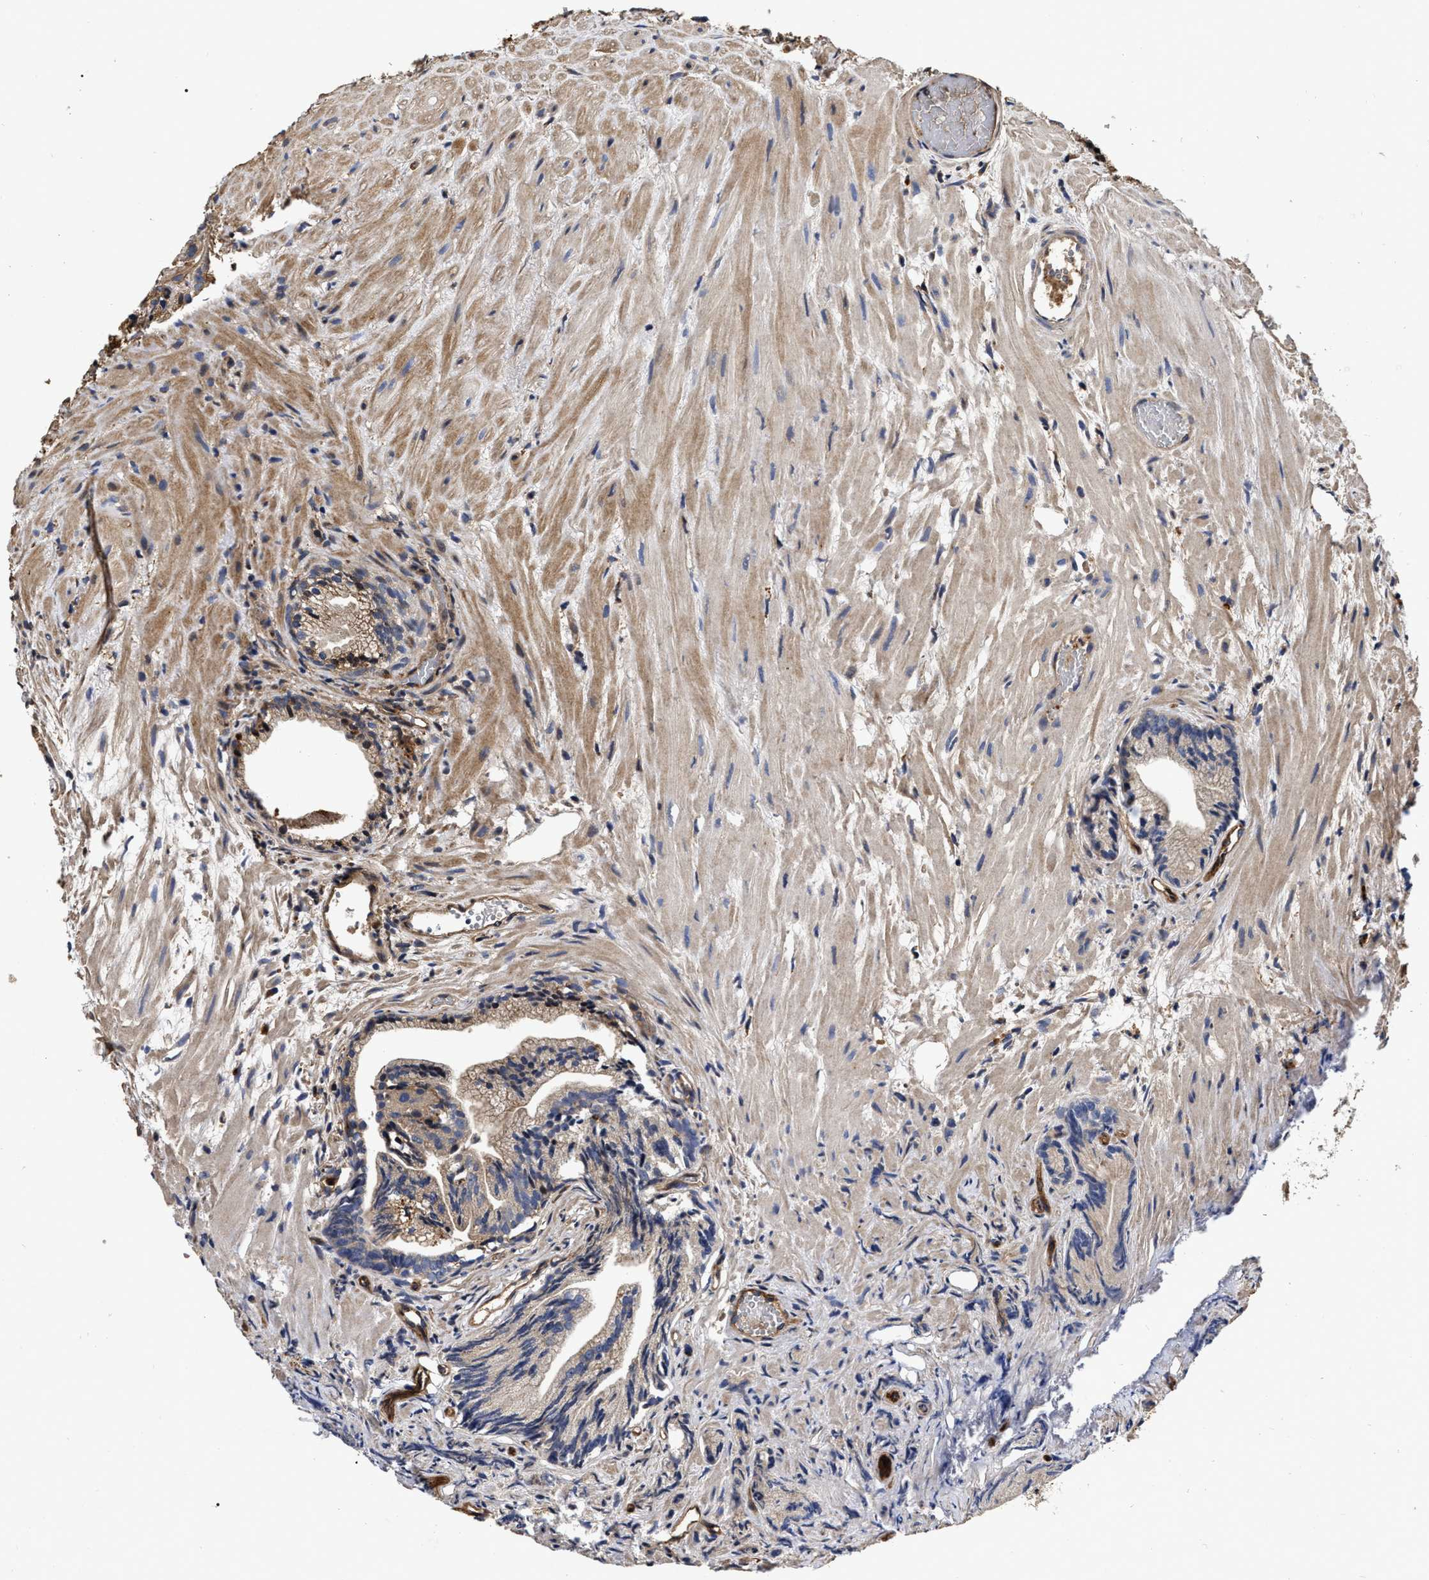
{"staining": {"intensity": "weak", "quantity": ">75%", "location": "cytoplasmic/membranous"}, "tissue": "prostate cancer", "cell_type": "Tumor cells", "image_type": "cancer", "snomed": [{"axis": "morphology", "description": "Adenocarcinoma, Low grade"}, {"axis": "topography", "description": "Prostate"}], "caption": "Brown immunohistochemical staining in human prostate cancer (adenocarcinoma (low-grade)) reveals weak cytoplasmic/membranous staining in approximately >75% of tumor cells. Immunohistochemistry (ihc) stains the protein in brown and the nuclei are stained blue.", "gene": "ABCG8", "patient": {"sex": "male", "age": 89}}